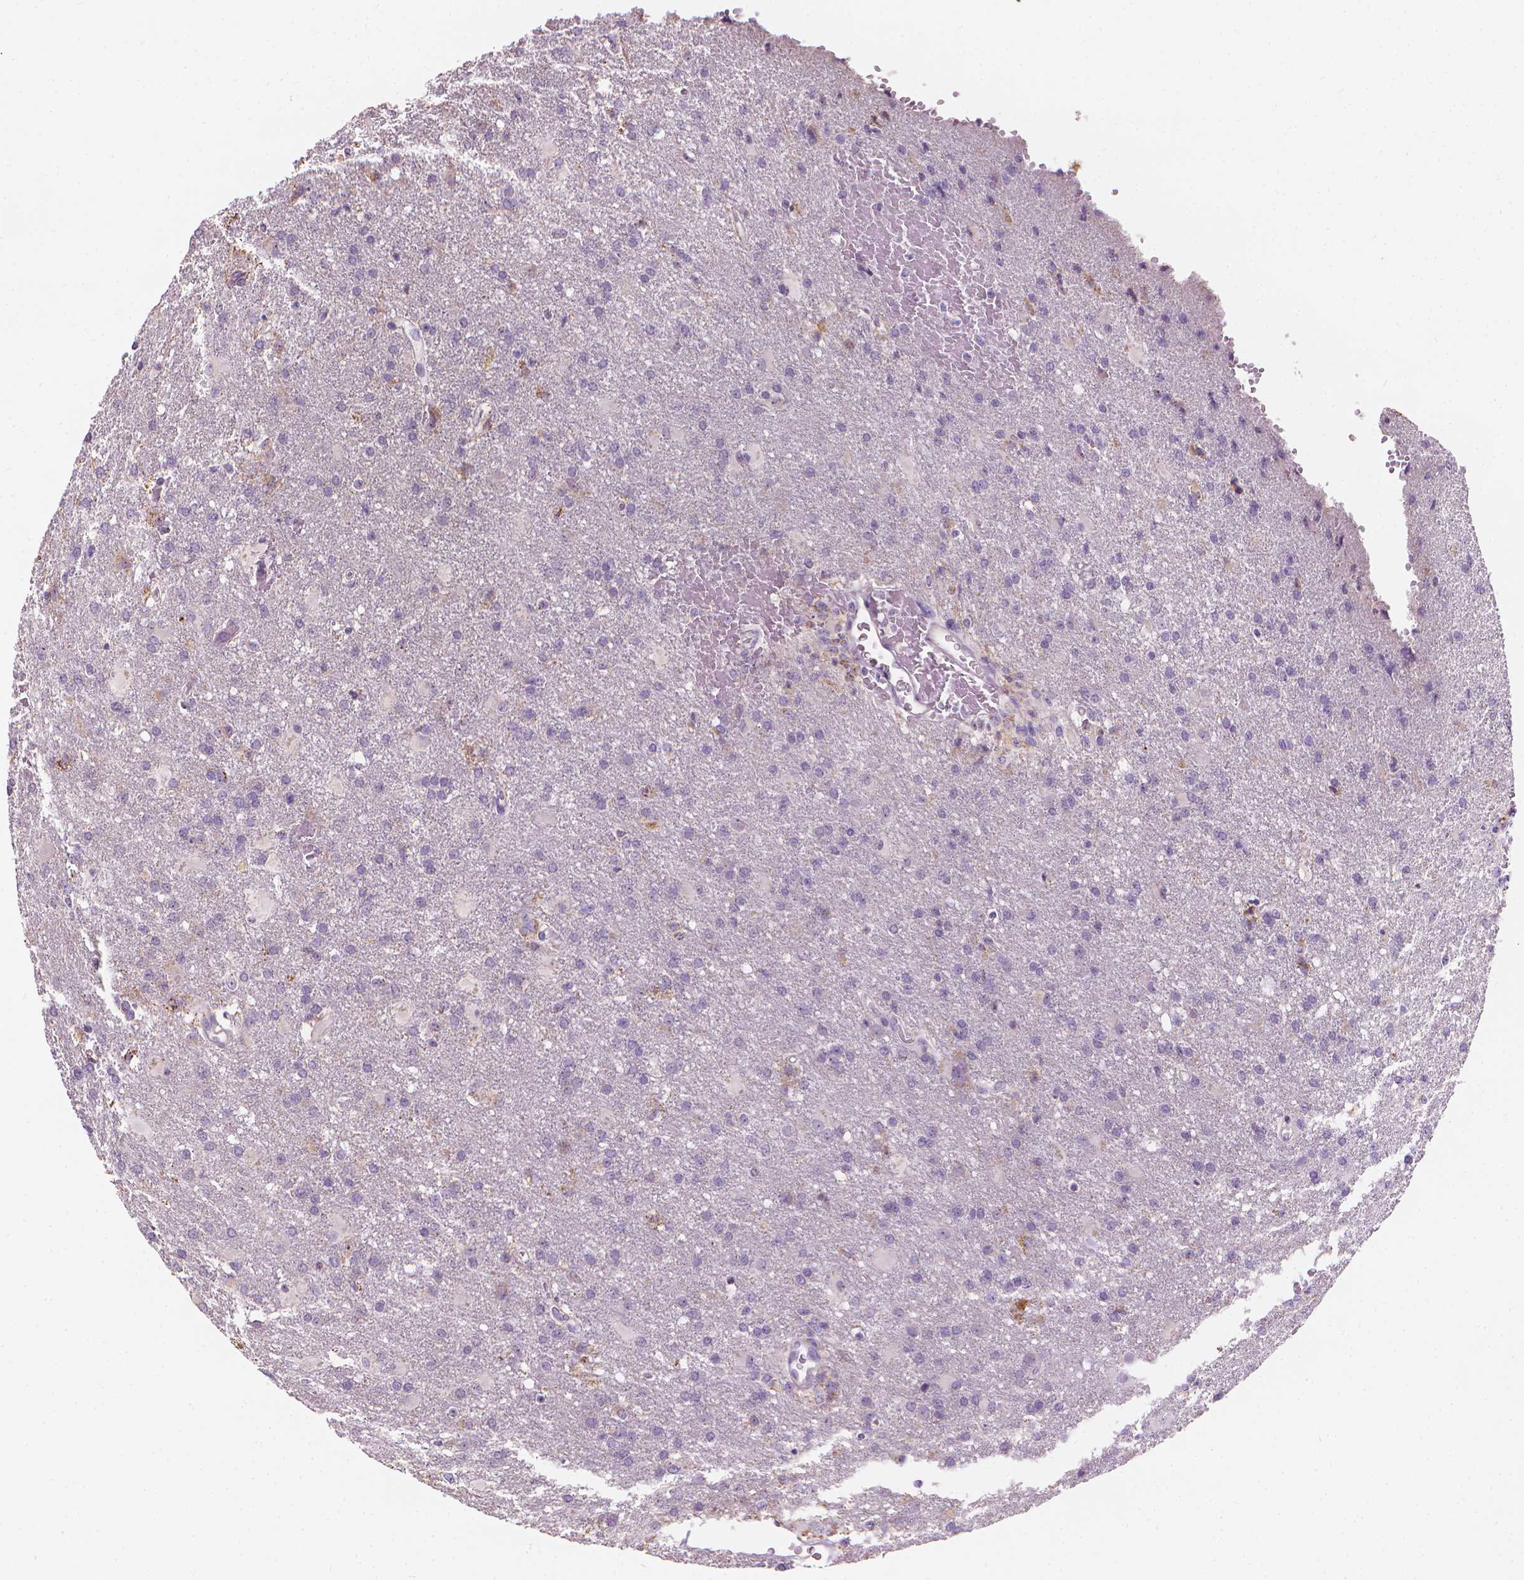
{"staining": {"intensity": "negative", "quantity": "none", "location": "none"}, "tissue": "glioma", "cell_type": "Tumor cells", "image_type": "cancer", "snomed": [{"axis": "morphology", "description": "Glioma, malignant, High grade"}, {"axis": "topography", "description": "Brain"}], "caption": "The micrograph exhibits no significant expression in tumor cells of malignant glioma (high-grade).", "gene": "GPRC5A", "patient": {"sex": "male", "age": 68}}